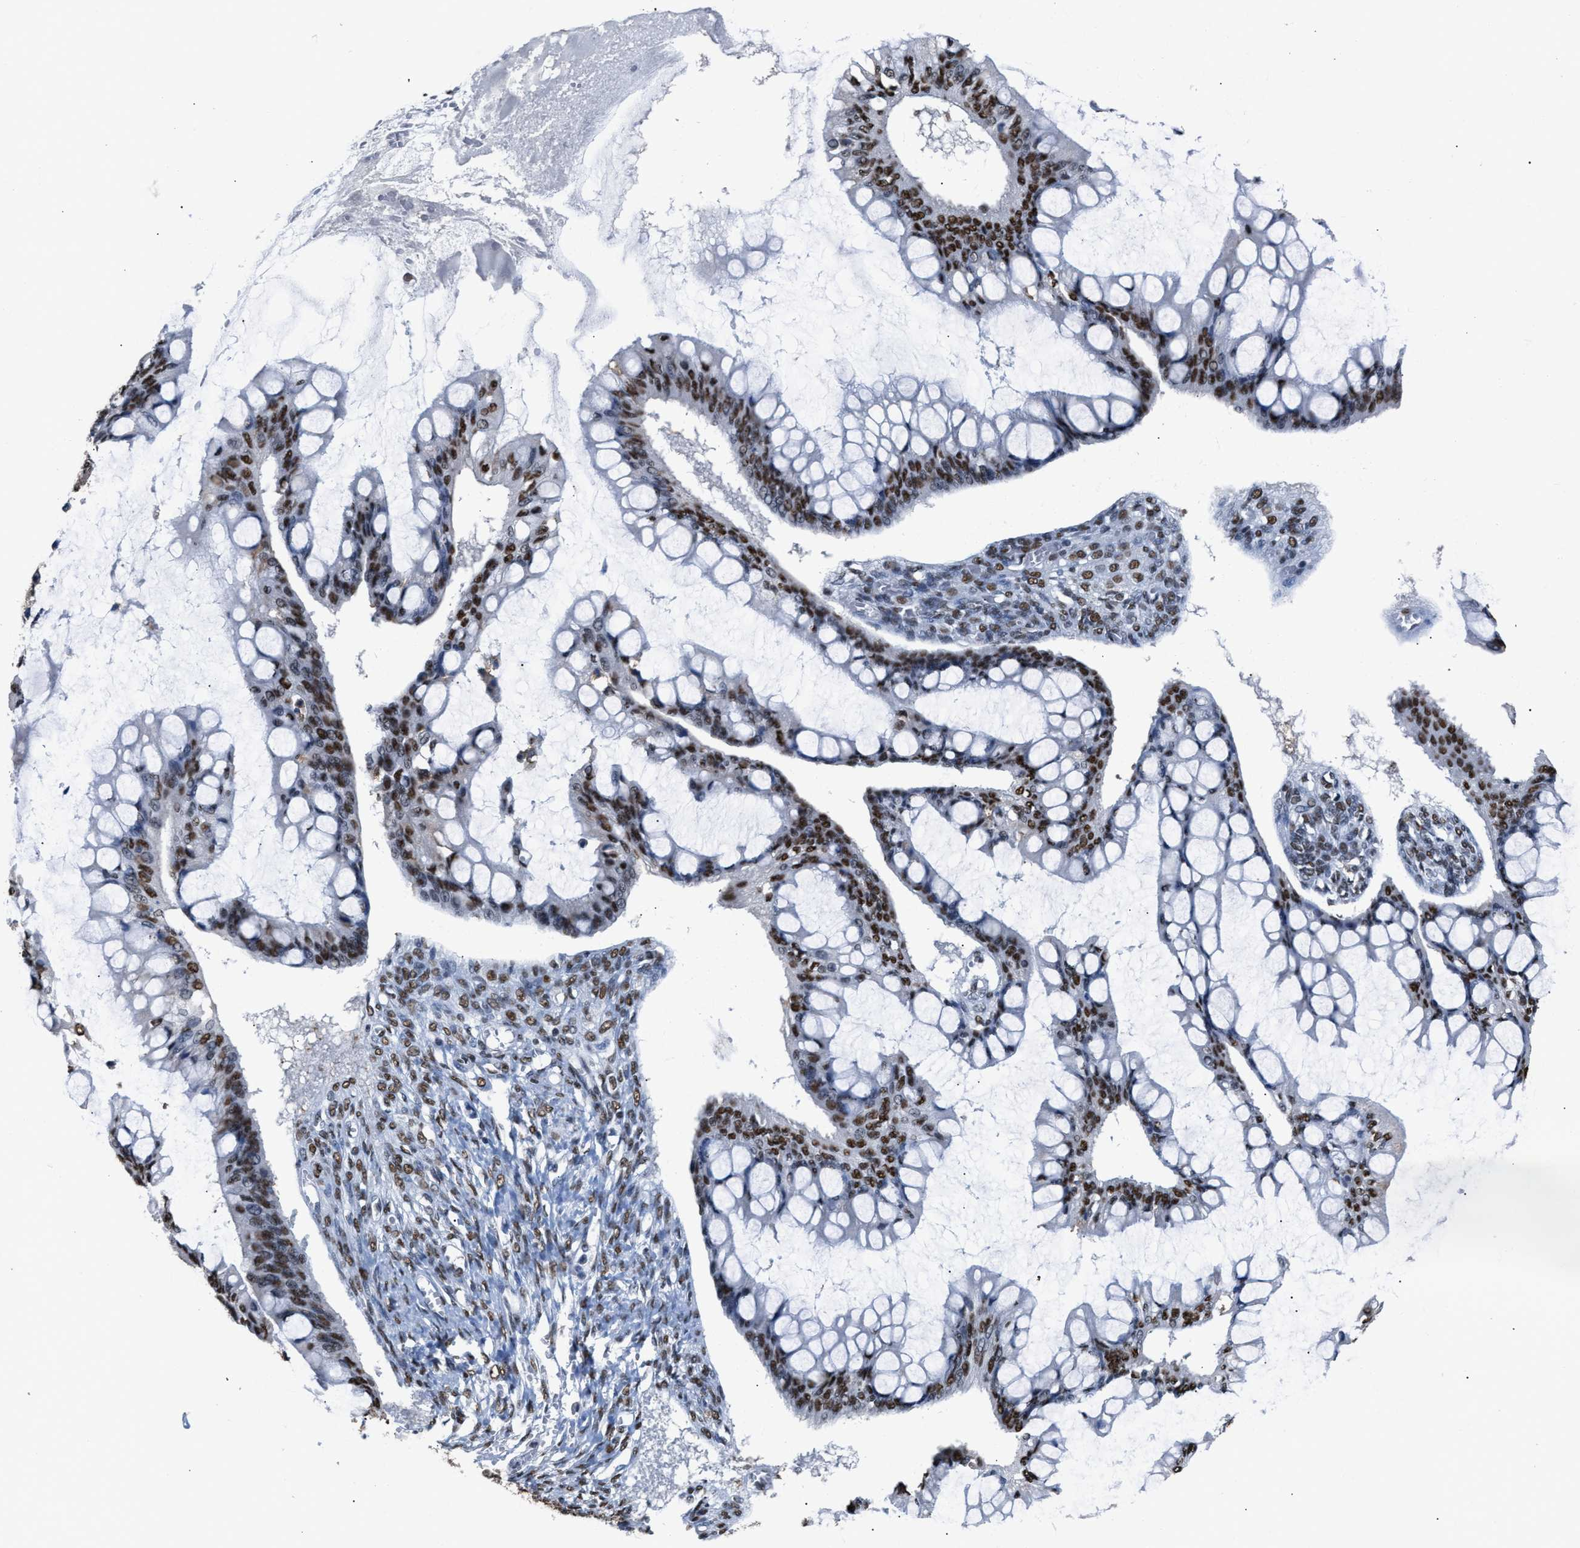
{"staining": {"intensity": "strong", "quantity": ">75%", "location": "nuclear"}, "tissue": "ovarian cancer", "cell_type": "Tumor cells", "image_type": "cancer", "snomed": [{"axis": "morphology", "description": "Cystadenocarcinoma, mucinous, NOS"}, {"axis": "topography", "description": "Ovary"}], "caption": "Immunohistochemistry (DAB (3,3'-diaminobenzidine)) staining of human ovarian cancer shows strong nuclear protein staining in approximately >75% of tumor cells.", "gene": "CCAR2", "patient": {"sex": "female", "age": 73}}